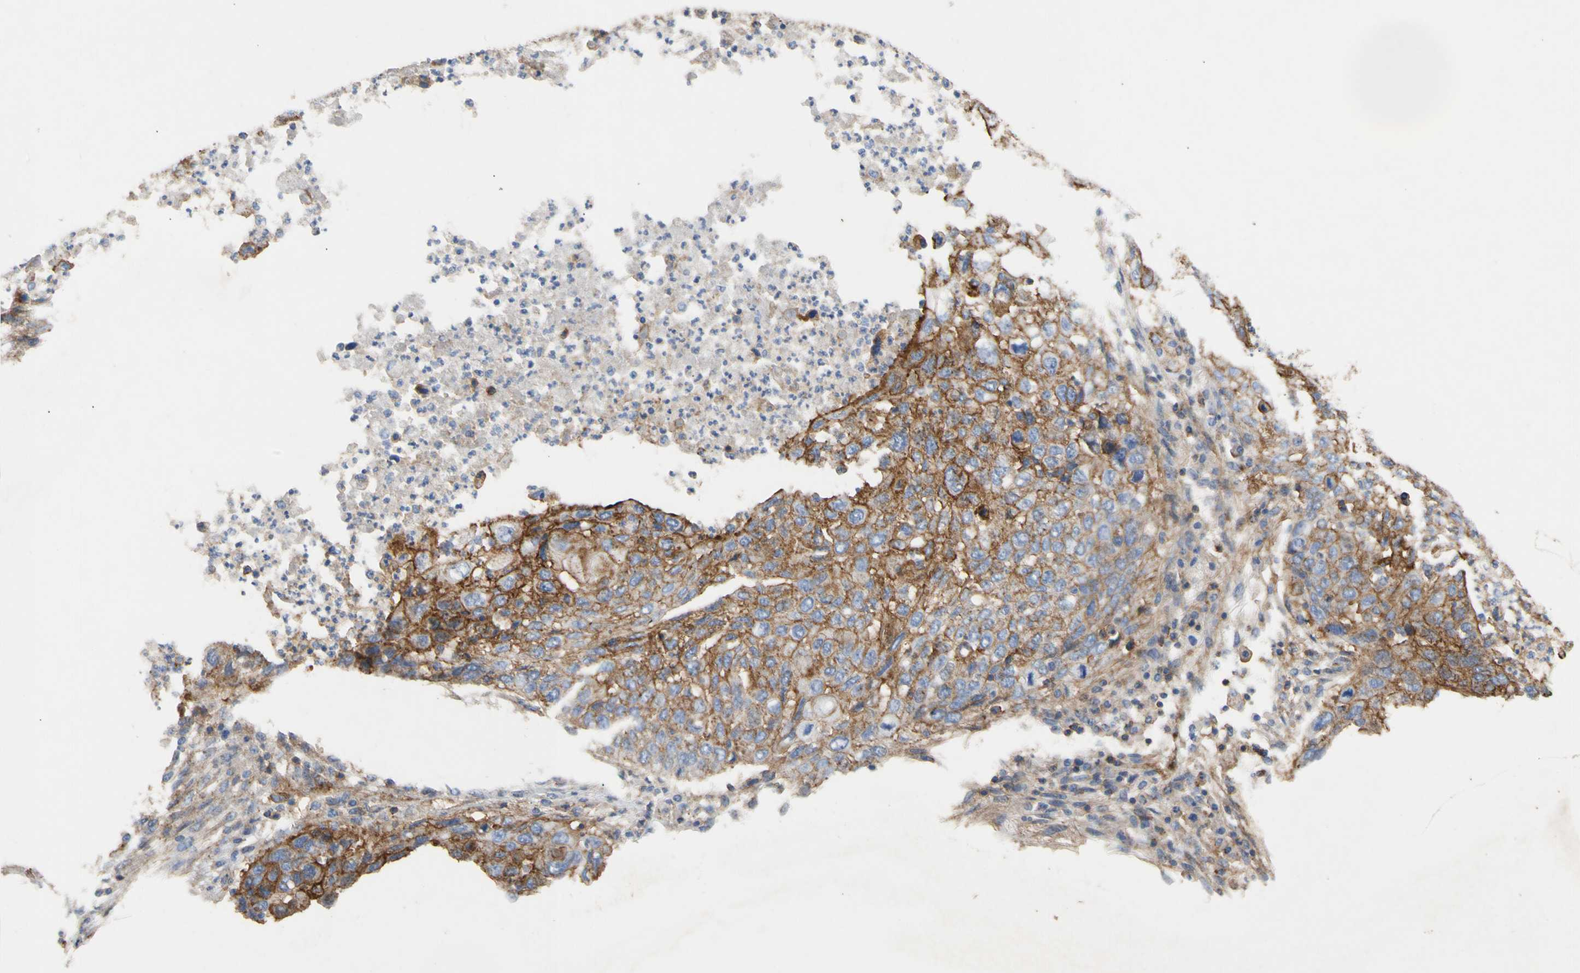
{"staining": {"intensity": "moderate", "quantity": ">75%", "location": "cytoplasmic/membranous"}, "tissue": "lung cancer", "cell_type": "Tumor cells", "image_type": "cancer", "snomed": [{"axis": "morphology", "description": "Squamous cell carcinoma, NOS"}, {"axis": "topography", "description": "Lung"}], "caption": "A histopathology image of human lung cancer (squamous cell carcinoma) stained for a protein displays moderate cytoplasmic/membranous brown staining in tumor cells. Immunohistochemistry stains the protein in brown and the nuclei are stained blue.", "gene": "ATP2A3", "patient": {"sex": "female", "age": 63}}